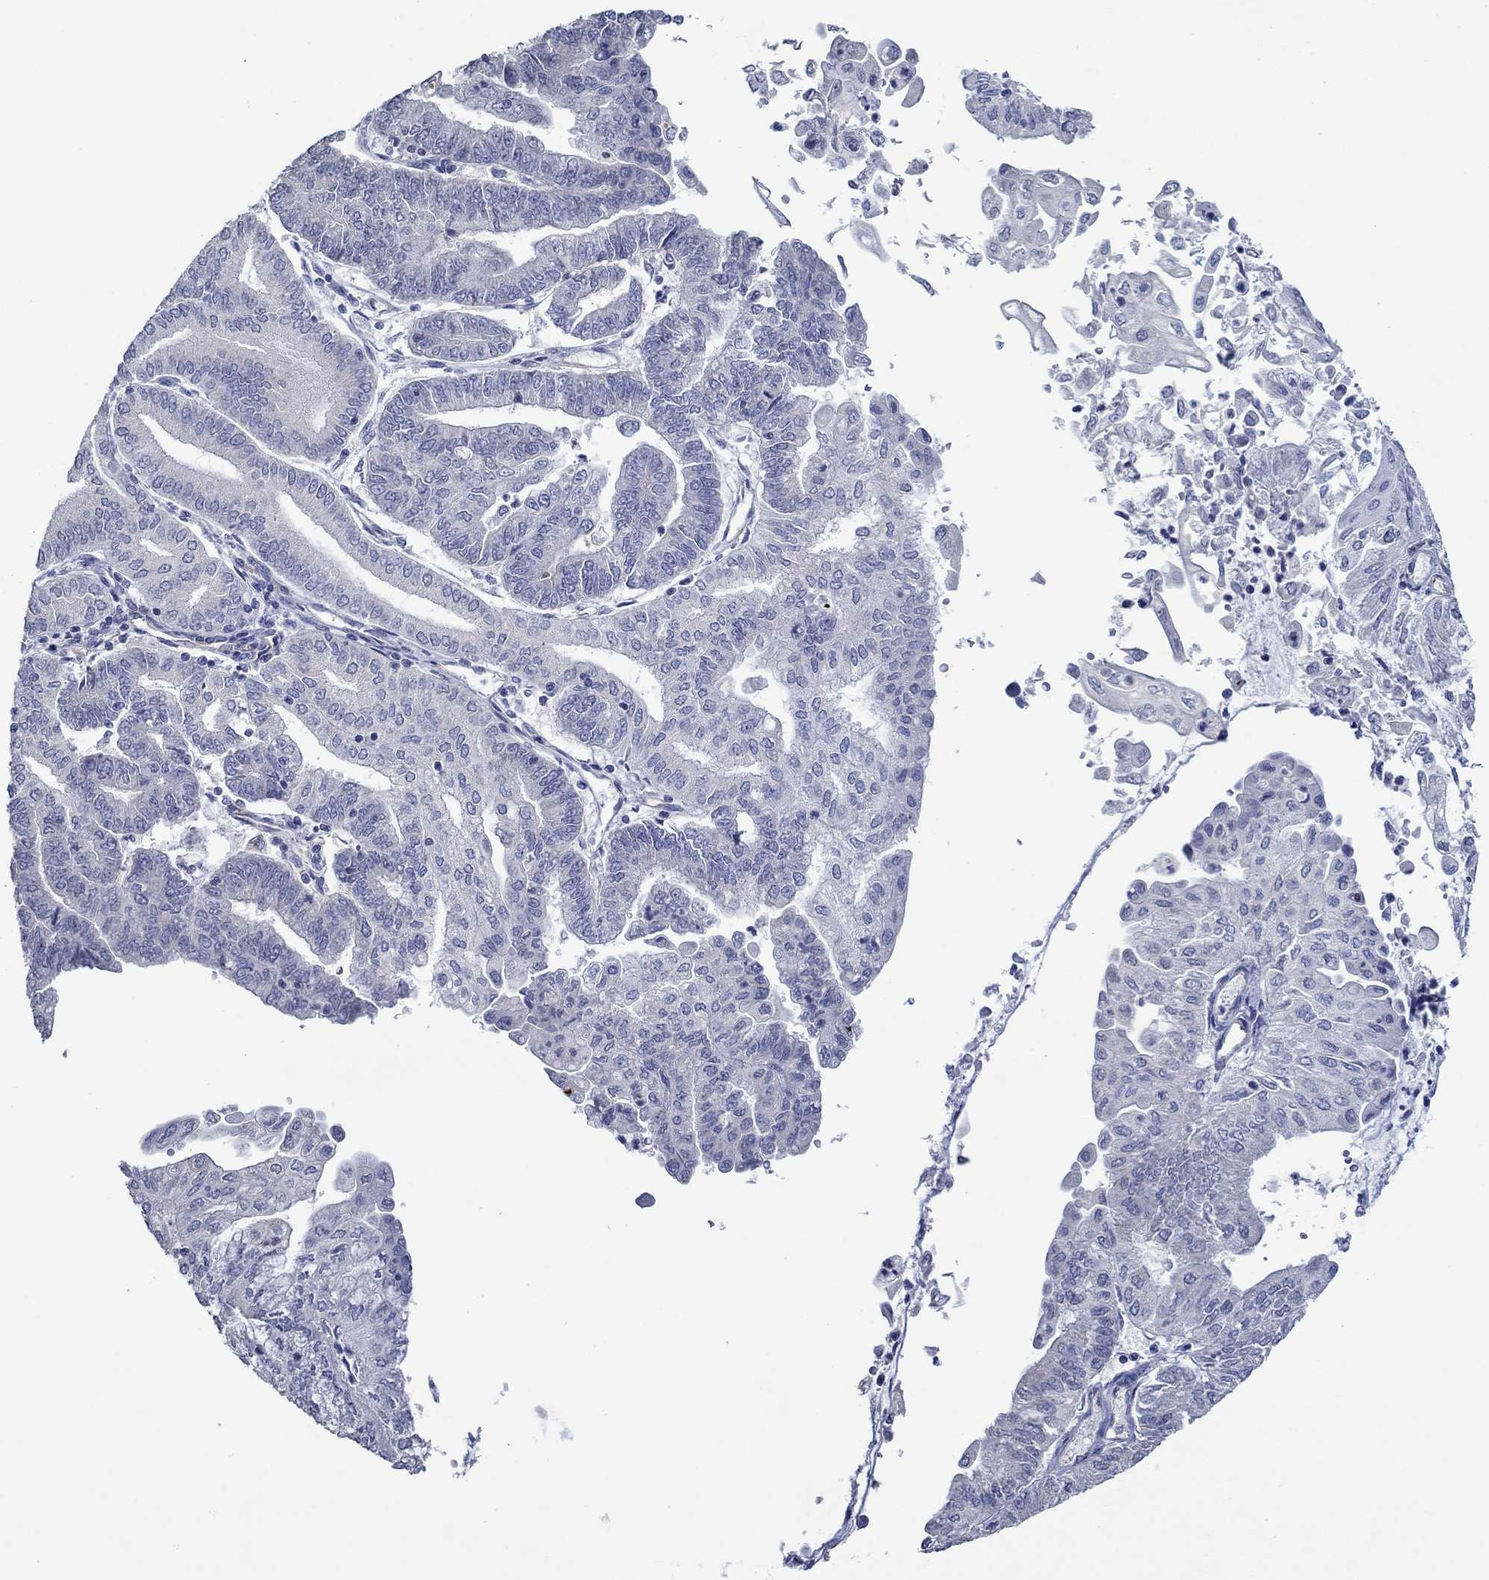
{"staining": {"intensity": "negative", "quantity": "none", "location": "none"}, "tissue": "endometrial cancer", "cell_type": "Tumor cells", "image_type": "cancer", "snomed": [{"axis": "morphology", "description": "Adenocarcinoma, NOS"}, {"axis": "topography", "description": "Endometrium"}], "caption": "Human endometrial adenocarcinoma stained for a protein using IHC demonstrates no expression in tumor cells.", "gene": "GJA5", "patient": {"sex": "female", "age": 55}}